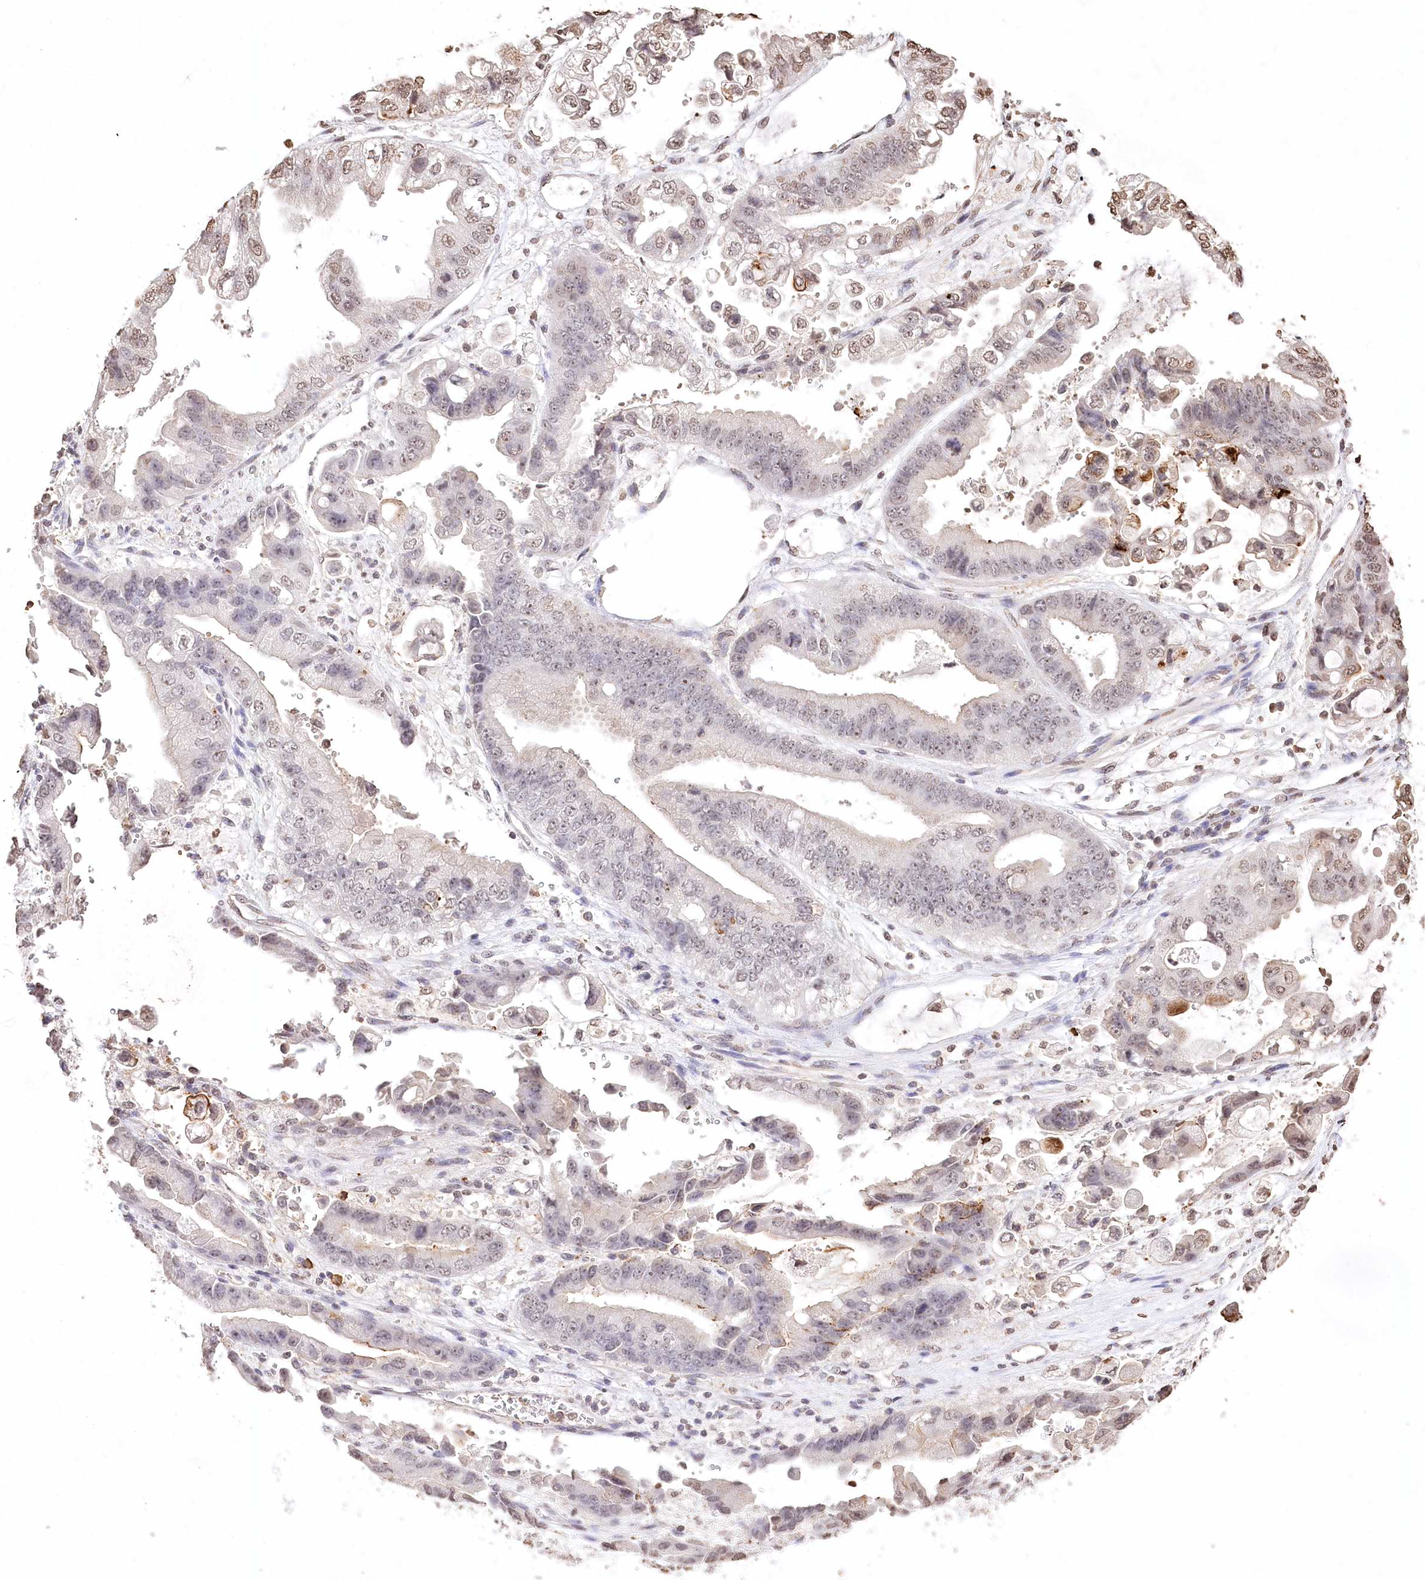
{"staining": {"intensity": "weak", "quantity": "25%-75%", "location": "nuclear"}, "tissue": "stomach cancer", "cell_type": "Tumor cells", "image_type": "cancer", "snomed": [{"axis": "morphology", "description": "Adenocarcinoma, NOS"}, {"axis": "topography", "description": "Stomach"}], "caption": "Immunohistochemistry image of stomach adenocarcinoma stained for a protein (brown), which demonstrates low levels of weak nuclear expression in about 25%-75% of tumor cells.", "gene": "DMXL1", "patient": {"sex": "male", "age": 62}}